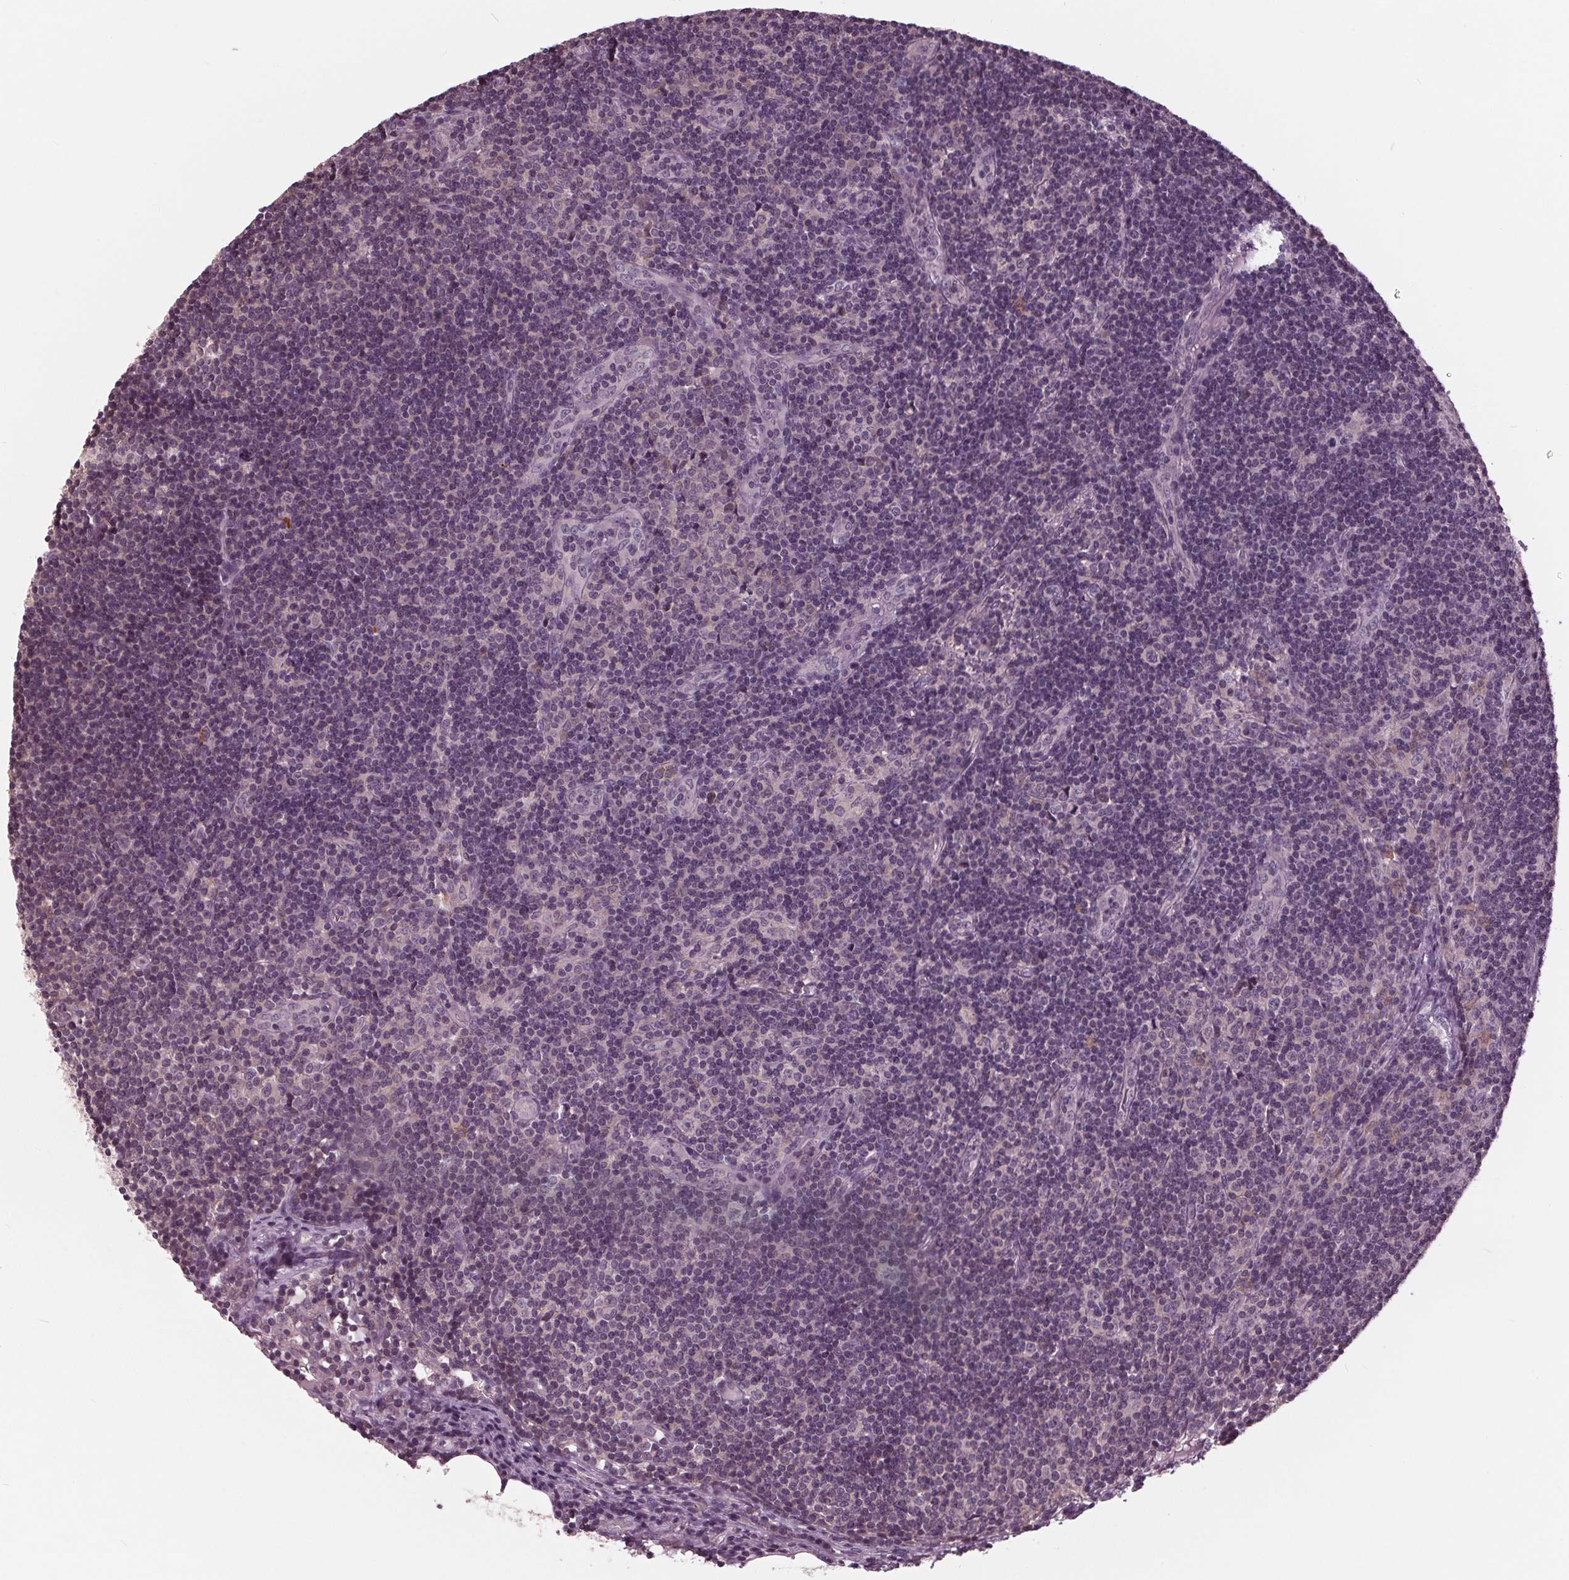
{"staining": {"intensity": "negative", "quantity": "none", "location": "none"}, "tissue": "lymph node", "cell_type": "Germinal center cells", "image_type": "normal", "snomed": [{"axis": "morphology", "description": "Normal tissue, NOS"}, {"axis": "topography", "description": "Lymph node"}], "caption": "Lymph node stained for a protein using immunohistochemistry (IHC) demonstrates no staining germinal center cells.", "gene": "SIGLEC6", "patient": {"sex": "female", "age": 41}}